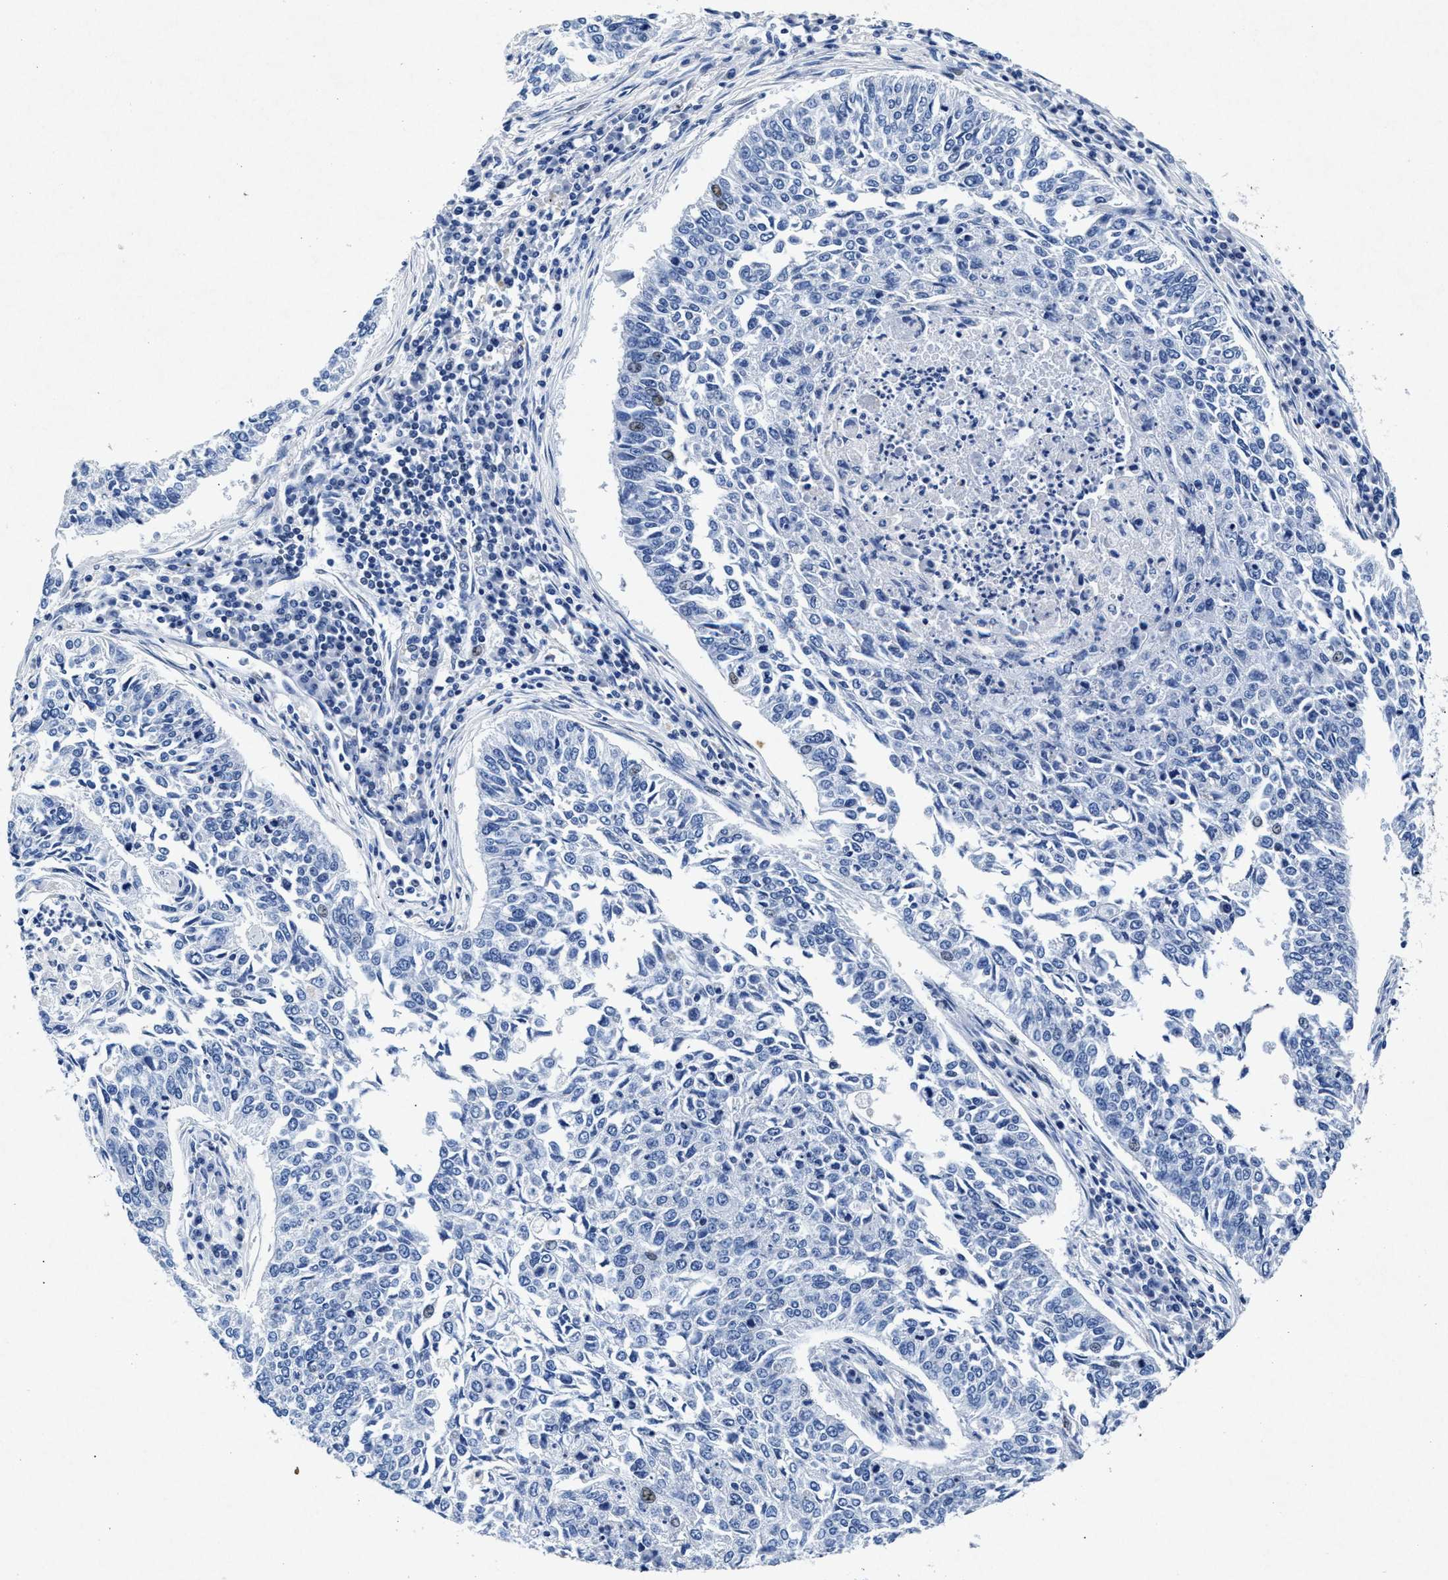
{"staining": {"intensity": "weak", "quantity": "<25%", "location": "nuclear"}, "tissue": "lung cancer", "cell_type": "Tumor cells", "image_type": "cancer", "snomed": [{"axis": "morphology", "description": "Normal tissue, NOS"}, {"axis": "morphology", "description": "Squamous cell carcinoma, NOS"}, {"axis": "topography", "description": "Cartilage tissue"}, {"axis": "topography", "description": "Bronchus"}, {"axis": "topography", "description": "Lung"}], "caption": "Histopathology image shows no protein expression in tumor cells of lung cancer (squamous cell carcinoma) tissue. (DAB (3,3'-diaminobenzidine) immunohistochemistry with hematoxylin counter stain).", "gene": "MAP6", "patient": {"sex": "female", "age": 49}}